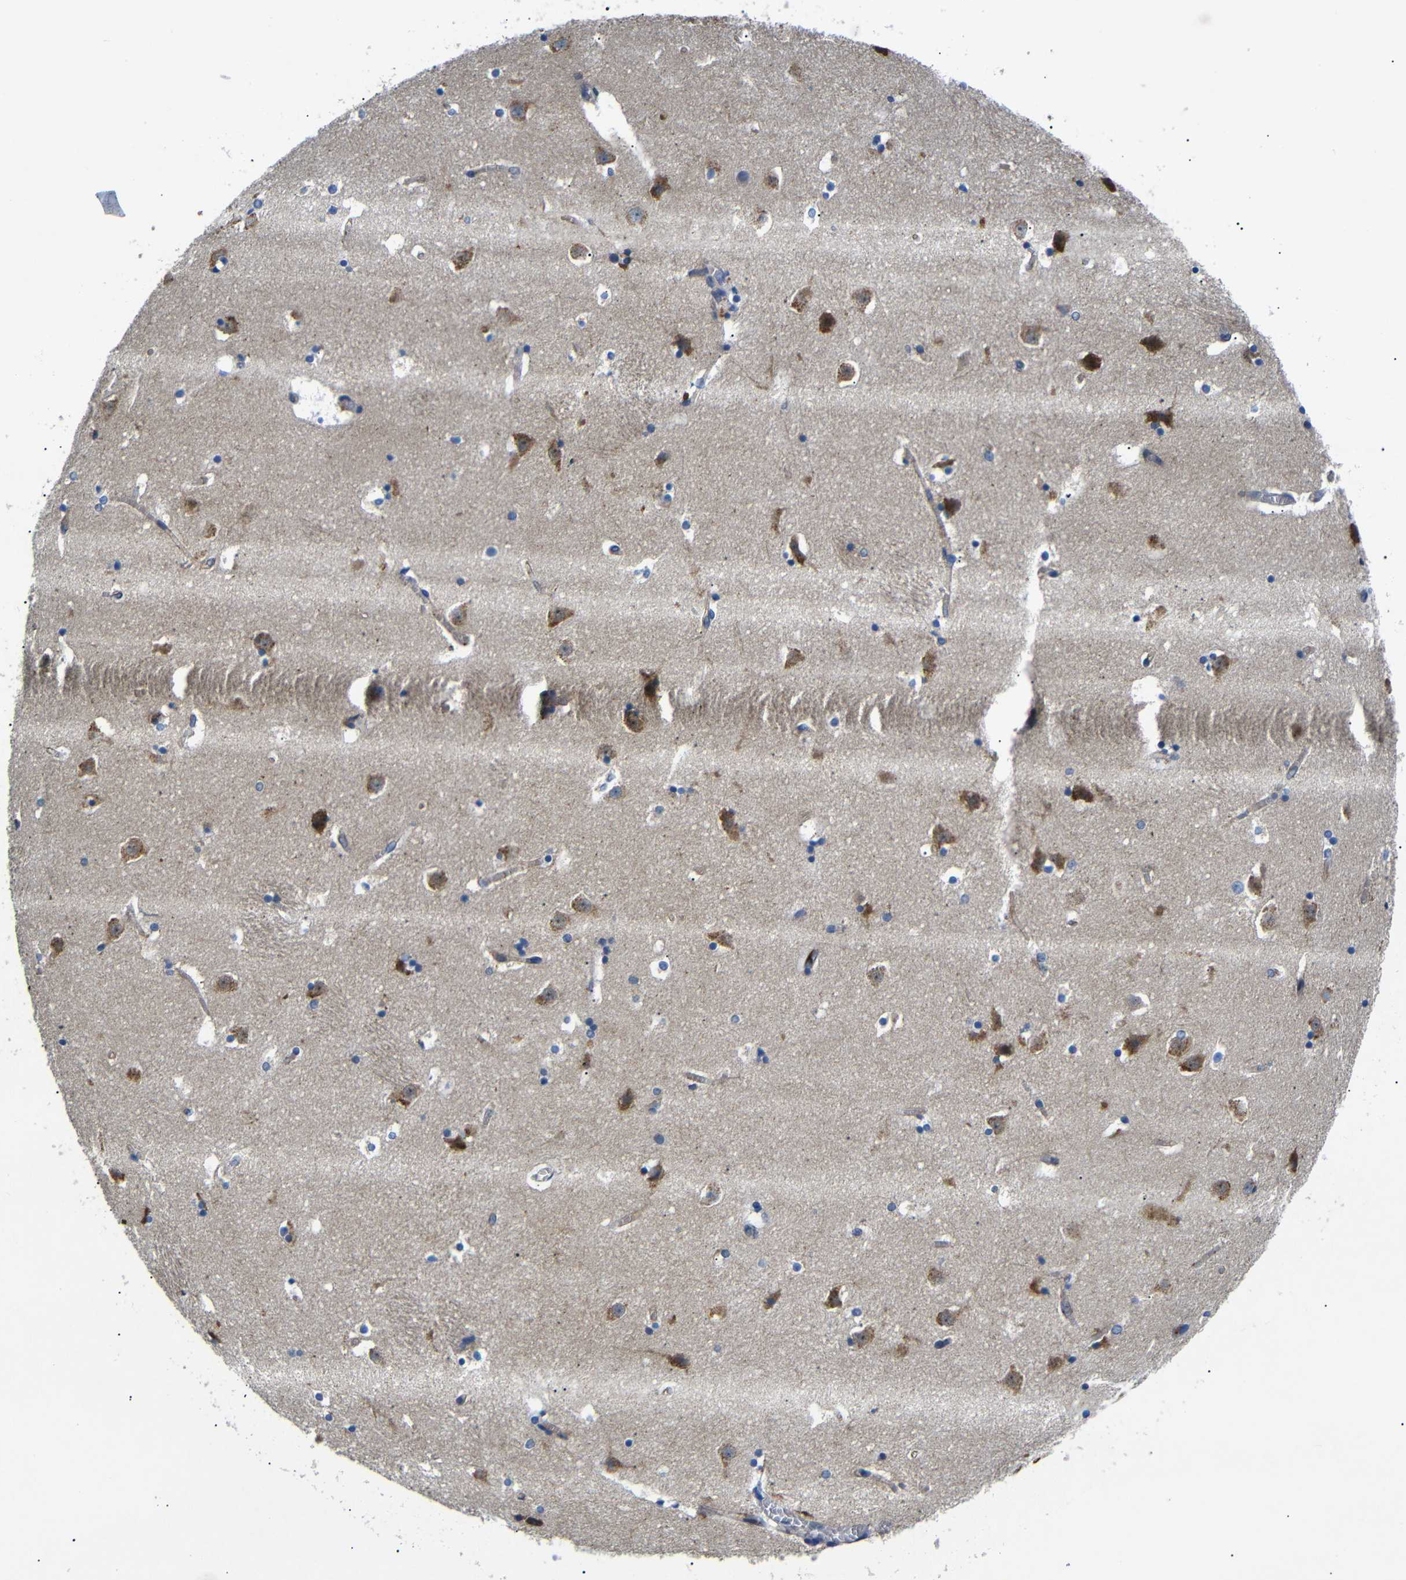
{"staining": {"intensity": "moderate", "quantity": "<25%", "location": "cytoplasmic/membranous"}, "tissue": "caudate", "cell_type": "Glial cells", "image_type": "normal", "snomed": [{"axis": "morphology", "description": "Normal tissue, NOS"}, {"axis": "topography", "description": "Lateral ventricle wall"}], "caption": "A high-resolution micrograph shows IHC staining of normal caudate, which reveals moderate cytoplasmic/membranous staining in approximately <25% of glial cells.", "gene": "SDCBP", "patient": {"sex": "male", "age": 45}}